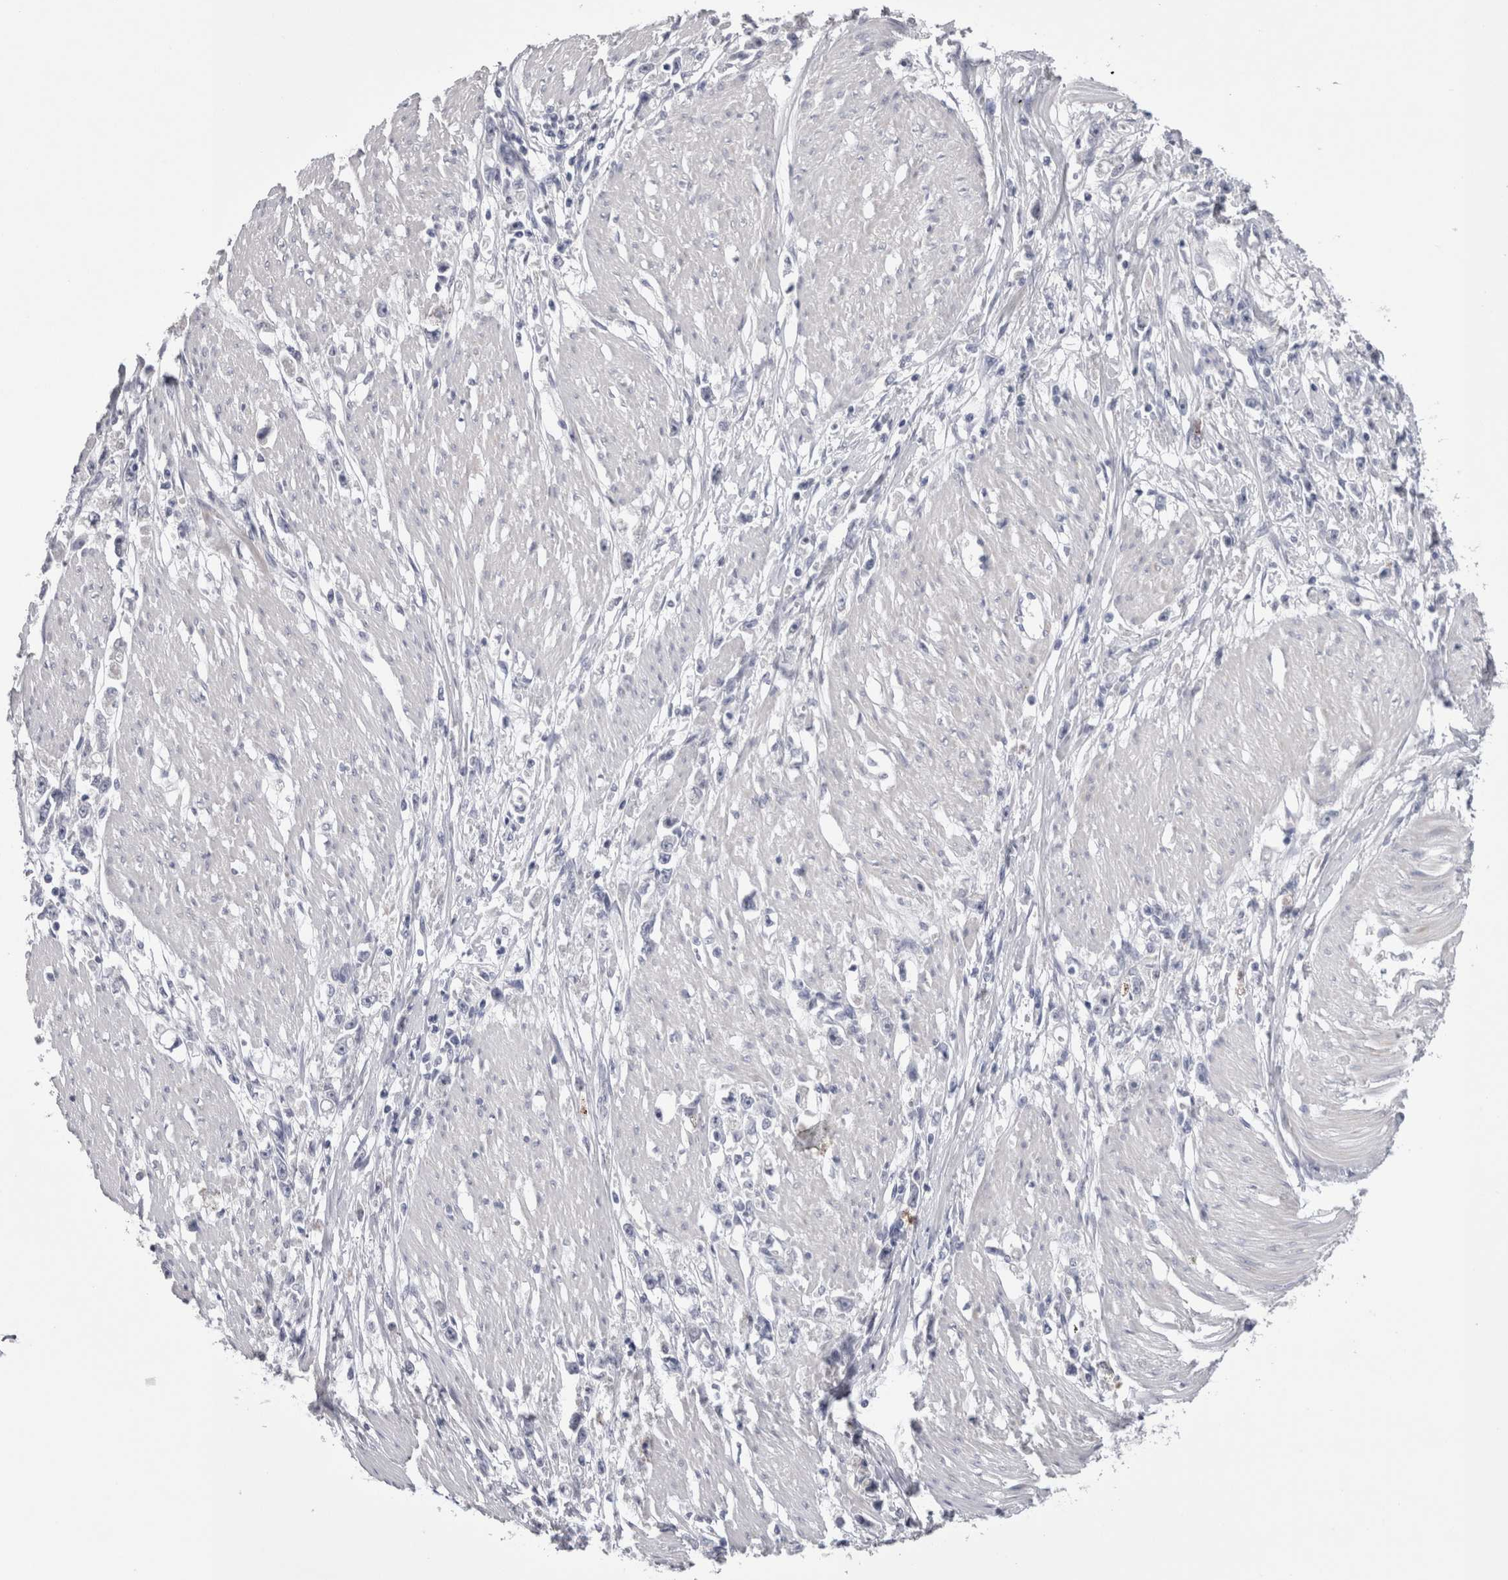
{"staining": {"intensity": "negative", "quantity": "none", "location": "none"}, "tissue": "stomach cancer", "cell_type": "Tumor cells", "image_type": "cancer", "snomed": [{"axis": "morphology", "description": "Adenocarcinoma, NOS"}, {"axis": "topography", "description": "Stomach"}], "caption": "There is no significant staining in tumor cells of stomach cancer. (Stains: DAB (3,3'-diaminobenzidine) immunohistochemistry (IHC) with hematoxylin counter stain, Microscopy: brightfield microscopy at high magnification).", "gene": "PWP2", "patient": {"sex": "female", "age": 59}}